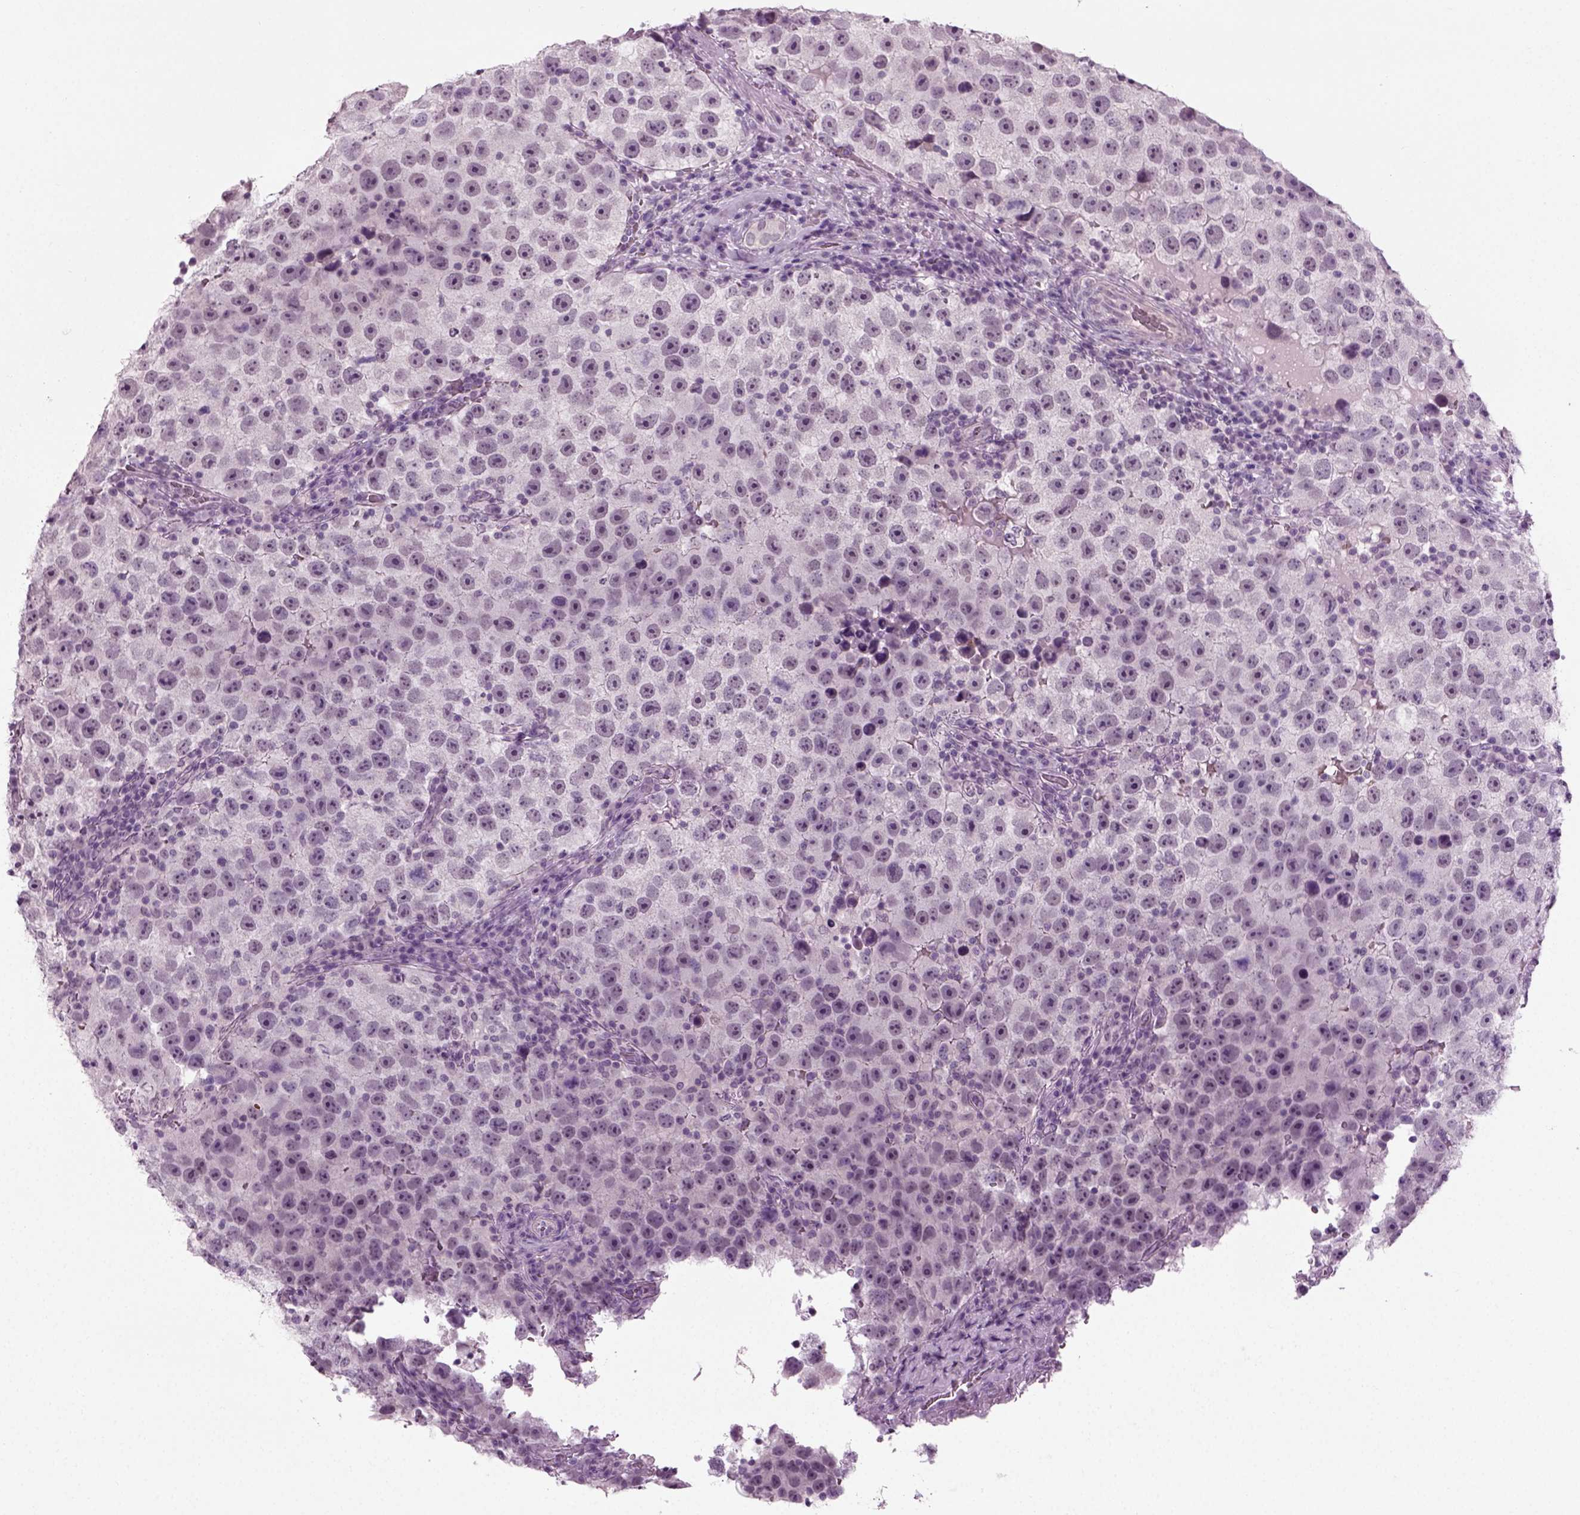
{"staining": {"intensity": "negative", "quantity": "none", "location": "none"}, "tissue": "testis cancer", "cell_type": "Tumor cells", "image_type": "cancer", "snomed": [{"axis": "morphology", "description": "Normal tissue, NOS"}, {"axis": "morphology", "description": "Seminoma, NOS"}, {"axis": "topography", "description": "Testis"}], "caption": "High power microscopy image of an immunohistochemistry histopathology image of testis seminoma, revealing no significant expression in tumor cells. The staining is performed using DAB (3,3'-diaminobenzidine) brown chromogen with nuclei counter-stained in using hematoxylin.", "gene": "ZC2HC1C", "patient": {"sex": "male", "age": 31}}